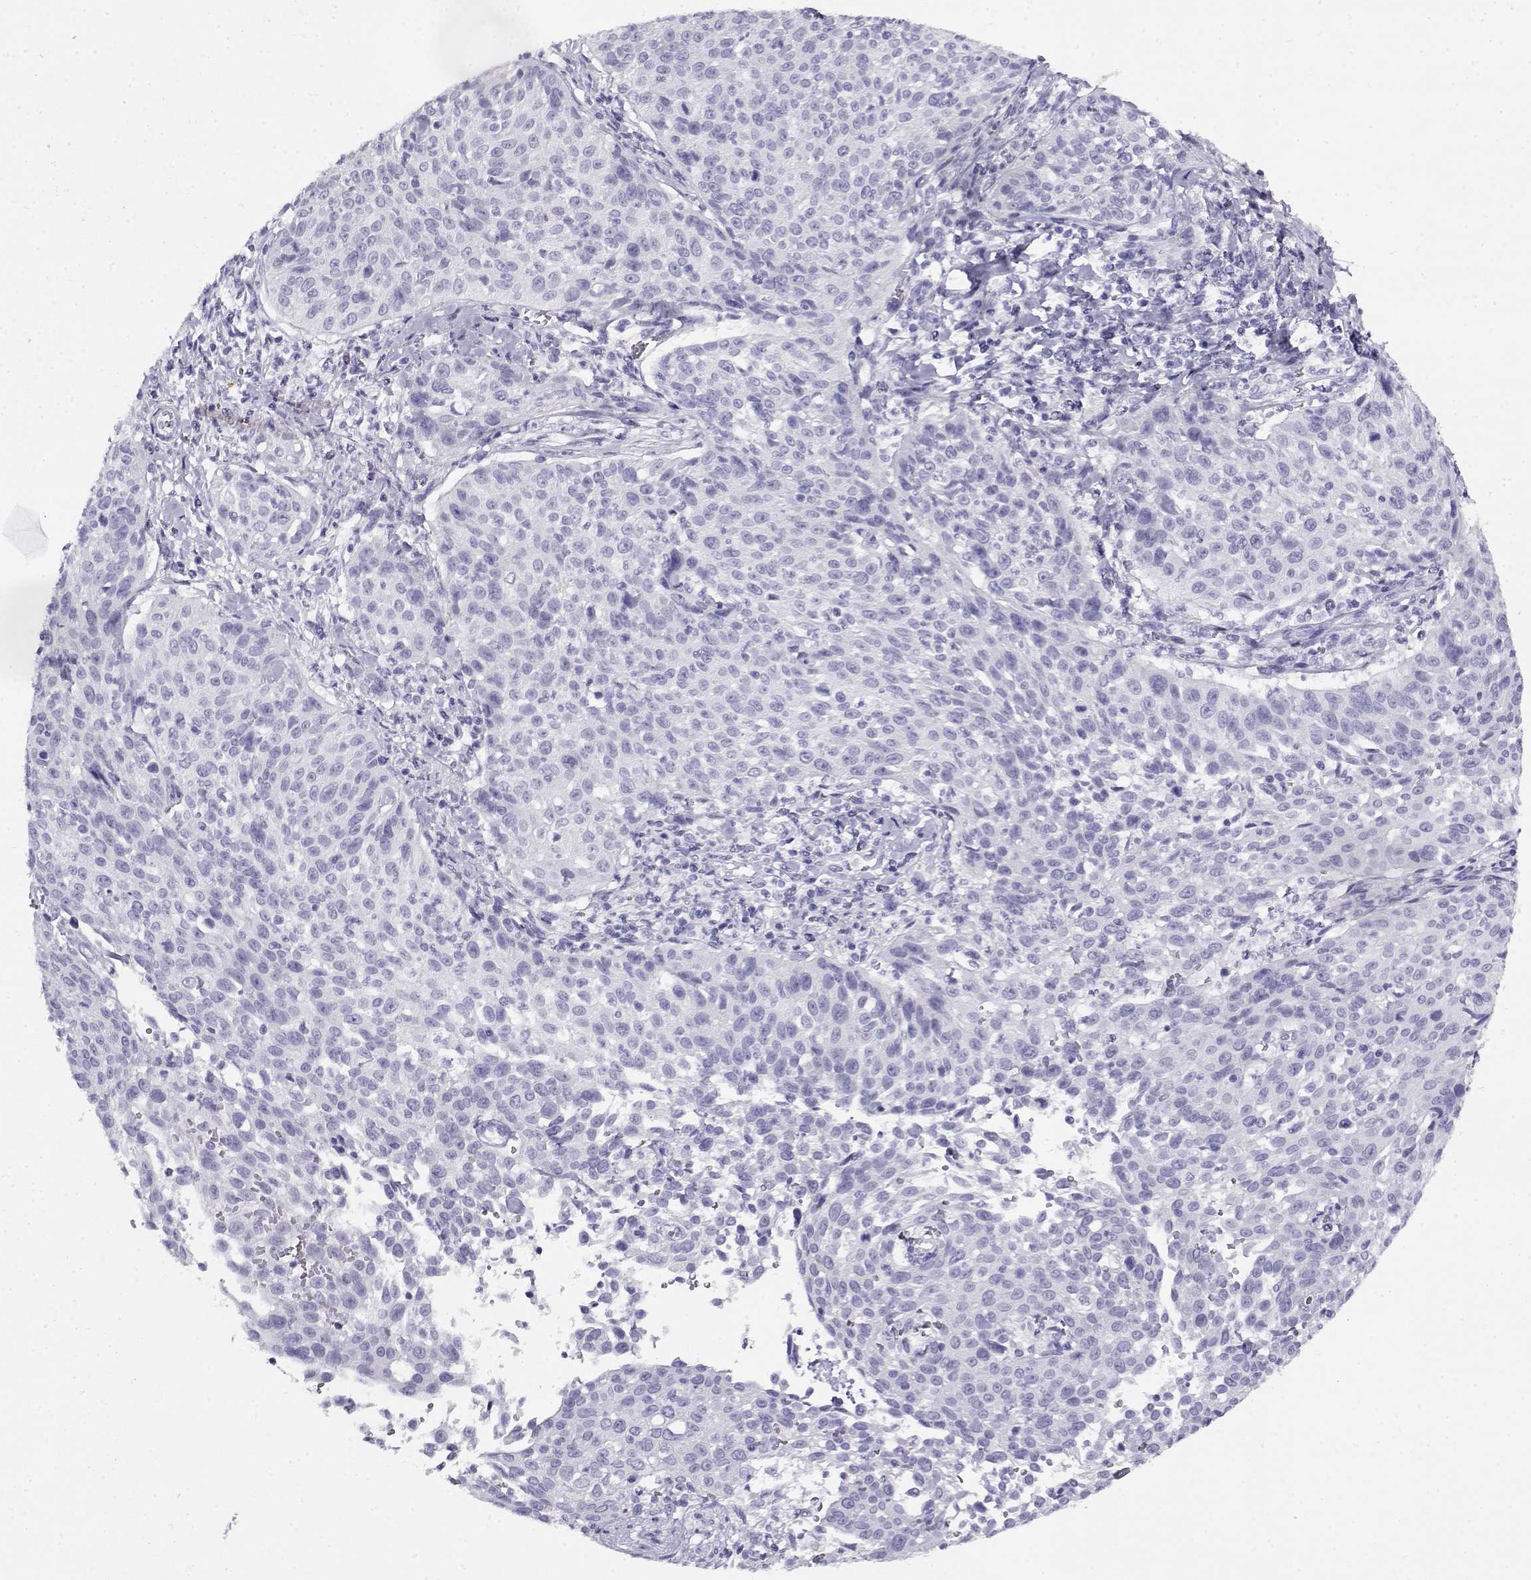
{"staining": {"intensity": "negative", "quantity": "none", "location": "none"}, "tissue": "cervical cancer", "cell_type": "Tumor cells", "image_type": "cancer", "snomed": [{"axis": "morphology", "description": "Squamous cell carcinoma, NOS"}, {"axis": "topography", "description": "Cervix"}], "caption": "A high-resolution photomicrograph shows immunohistochemistry (IHC) staining of cervical cancer, which reveals no significant staining in tumor cells. (DAB (3,3'-diaminobenzidine) immunohistochemistry, high magnification).", "gene": "CABS1", "patient": {"sex": "female", "age": 26}}